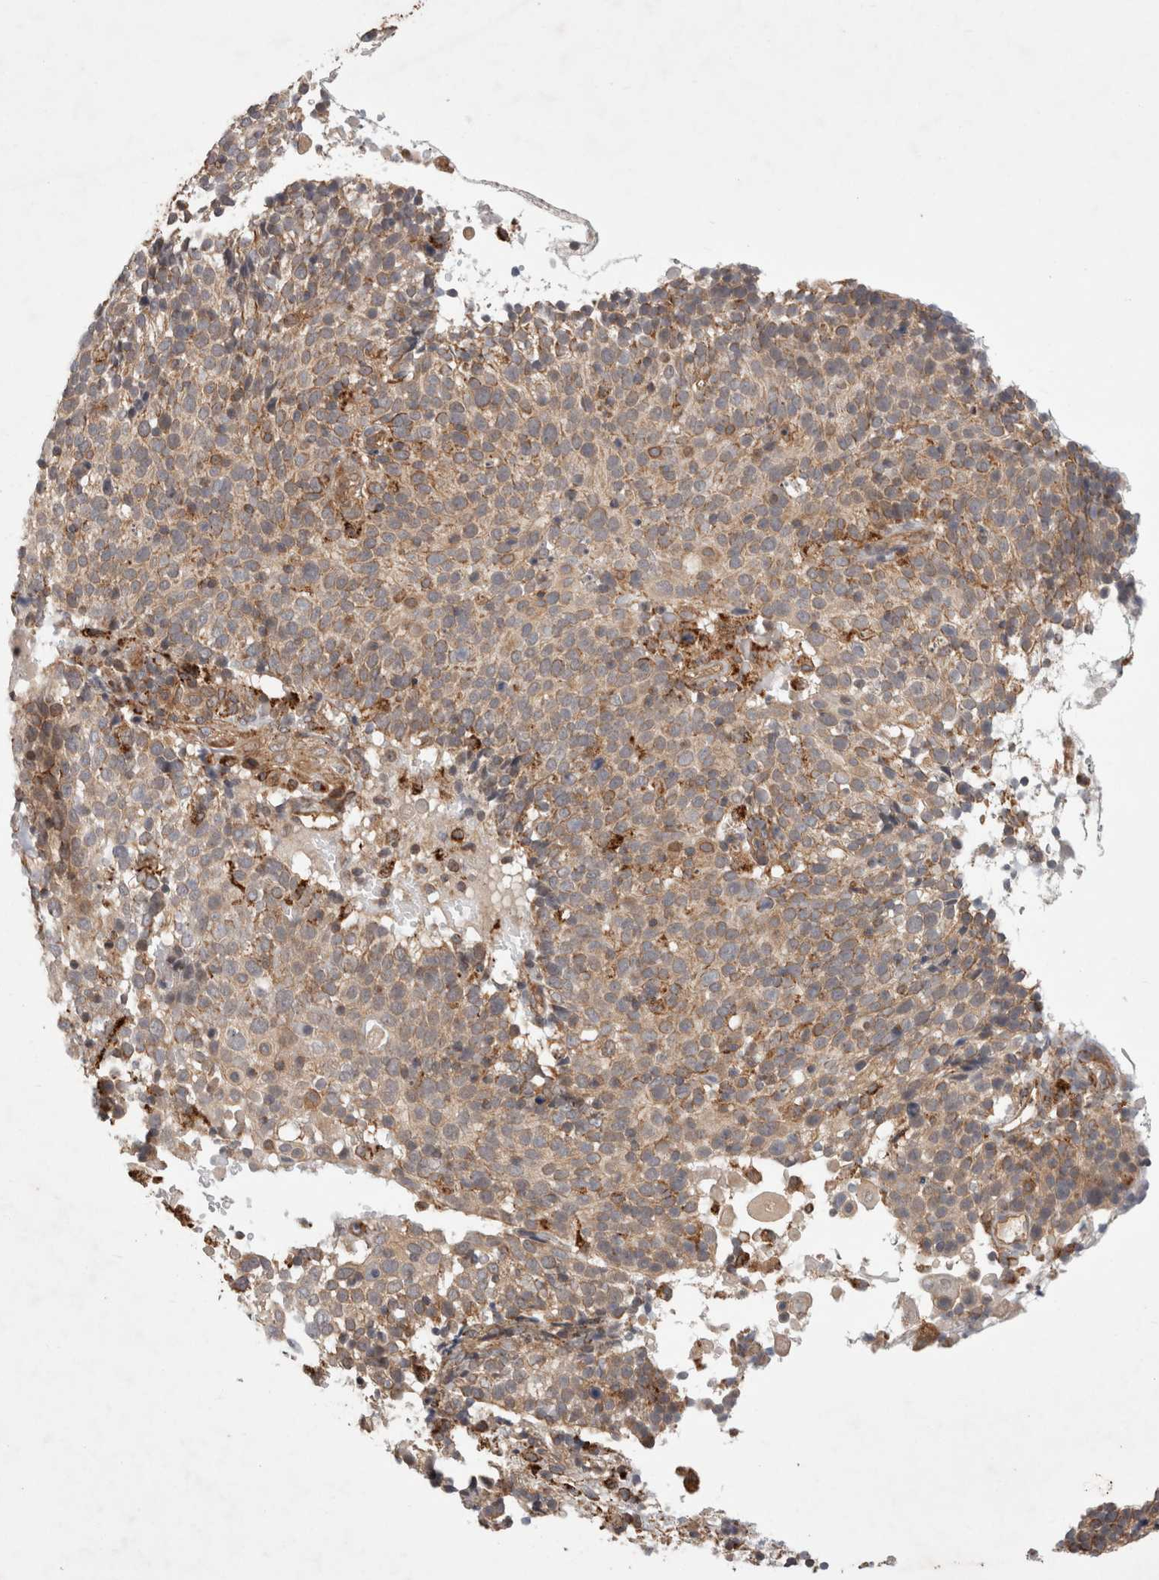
{"staining": {"intensity": "moderate", "quantity": ">75%", "location": "cytoplasmic/membranous"}, "tissue": "cervical cancer", "cell_type": "Tumor cells", "image_type": "cancer", "snomed": [{"axis": "morphology", "description": "Squamous cell carcinoma, NOS"}, {"axis": "topography", "description": "Cervix"}], "caption": "A photomicrograph of human squamous cell carcinoma (cervical) stained for a protein displays moderate cytoplasmic/membranous brown staining in tumor cells.", "gene": "HROB", "patient": {"sex": "female", "age": 74}}